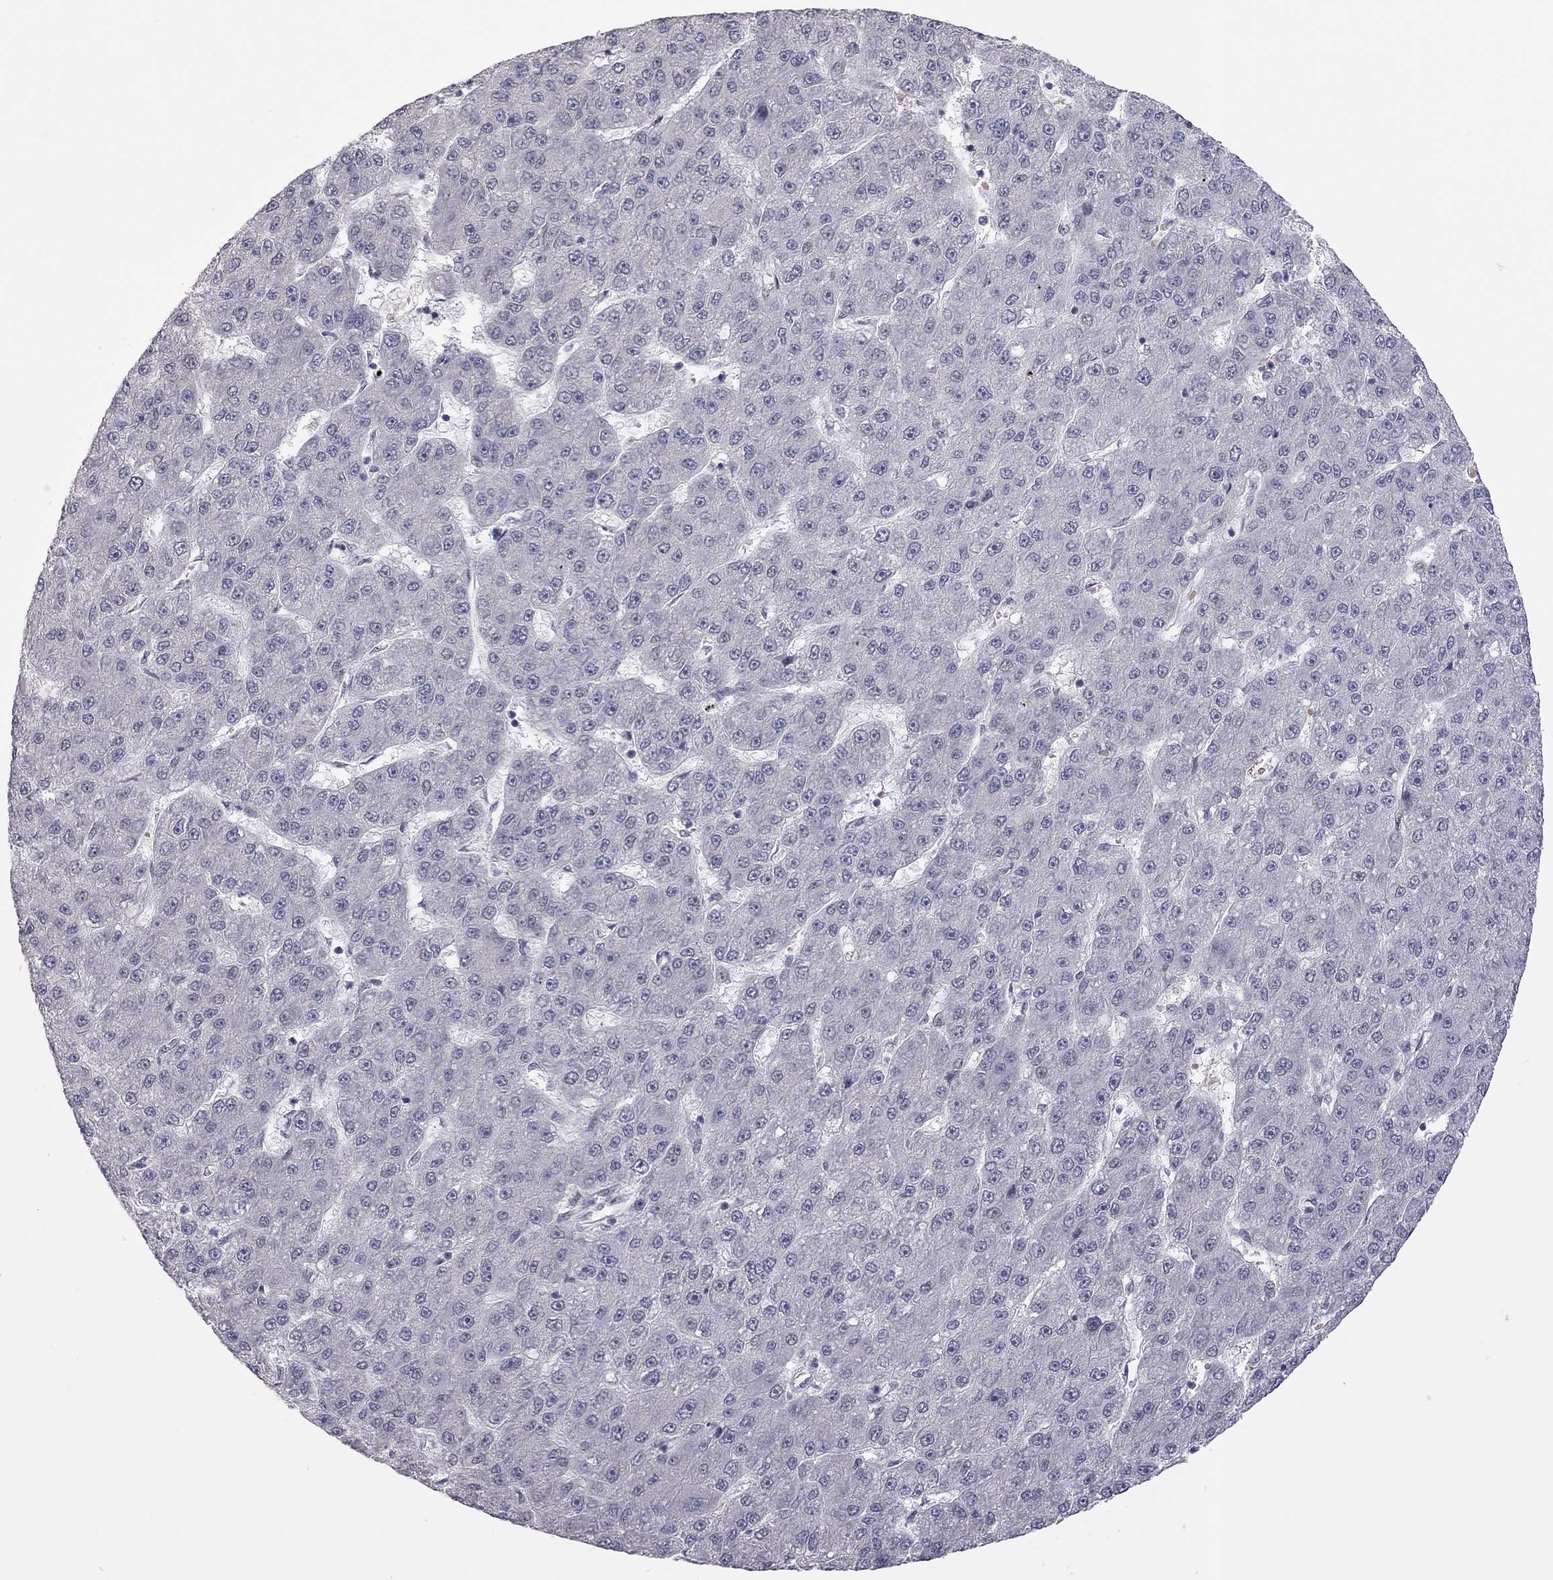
{"staining": {"intensity": "negative", "quantity": "none", "location": "none"}, "tissue": "liver cancer", "cell_type": "Tumor cells", "image_type": "cancer", "snomed": [{"axis": "morphology", "description": "Carcinoma, Hepatocellular, NOS"}, {"axis": "topography", "description": "Liver"}], "caption": "There is no significant expression in tumor cells of hepatocellular carcinoma (liver).", "gene": "MC3R", "patient": {"sex": "male", "age": 67}}